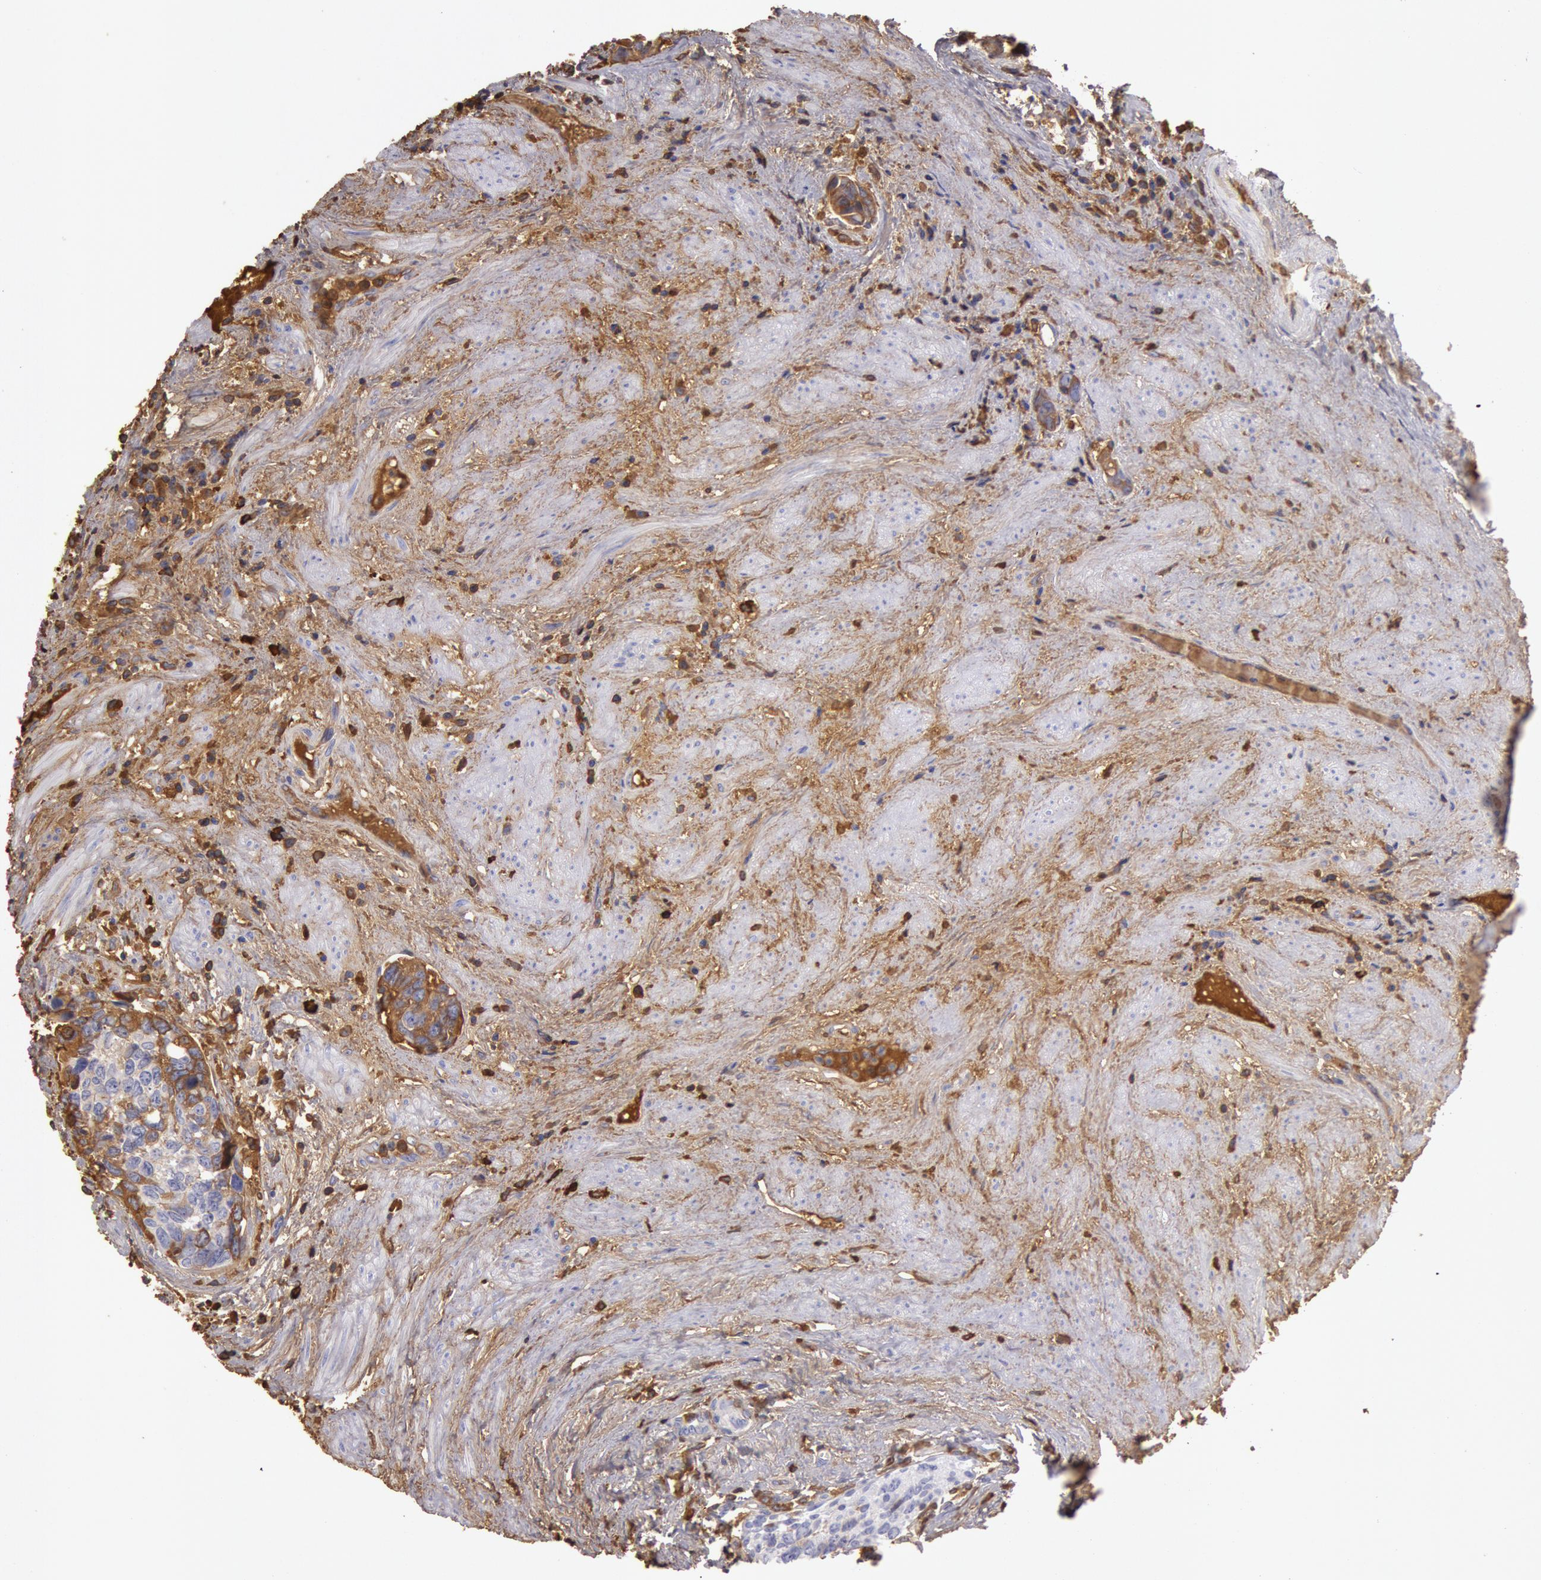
{"staining": {"intensity": "strong", "quantity": ">75%", "location": "cytoplasmic/membranous"}, "tissue": "urothelial cancer", "cell_type": "Tumor cells", "image_type": "cancer", "snomed": [{"axis": "morphology", "description": "Urothelial carcinoma, High grade"}, {"axis": "topography", "description": "Urinary bladder"}], "caption": "A micrograph showing strong cytoplasmic/membranous positivity in about >75% of tumor cells in high-grade urothelial carcinoma, as visualized by brown immunohistochemical staining.", "gene": "IGHG1", "patient": {"sex": "male", "age": 81}}